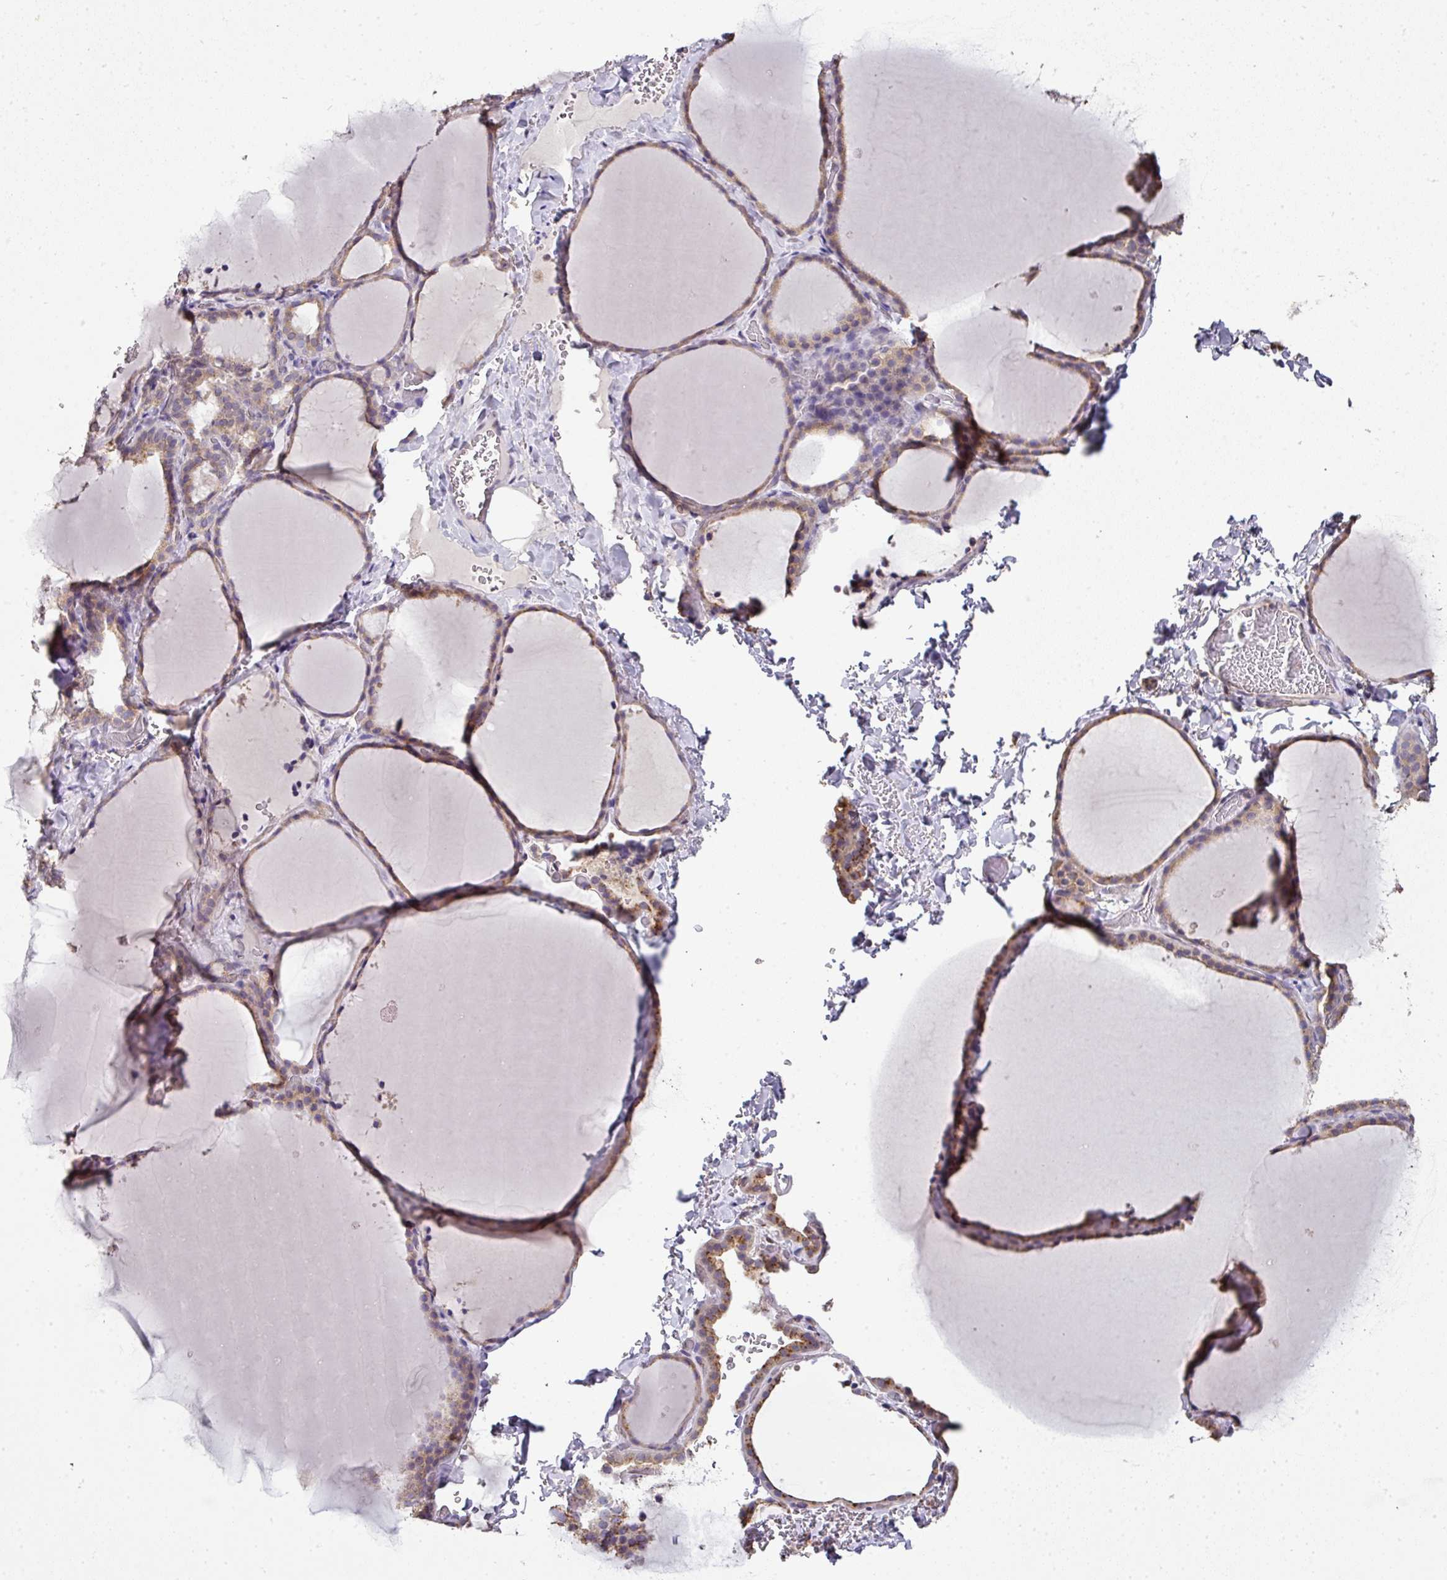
{"staining": {"intensity": "weak", "quantity": ">75%", "location": "cytoplasmic/membranous"}, "tissue": "thyroid gland", "cell_type": "Glandular cells", "image_type": "normal", "snomed": [{"axis": "morphology", "description": "Normal tissue, NOS"}, {"axis": "topography", "description": "Thyroid gland"}], "caption": "Brown immunohistochemical staining in normal thyroid gland demonstrates weak cytoplasmic/membranous staining in approximately >75% of glandular cells.", "gene": "JPH2", "patient": {"sex": "female", "age": 22}}